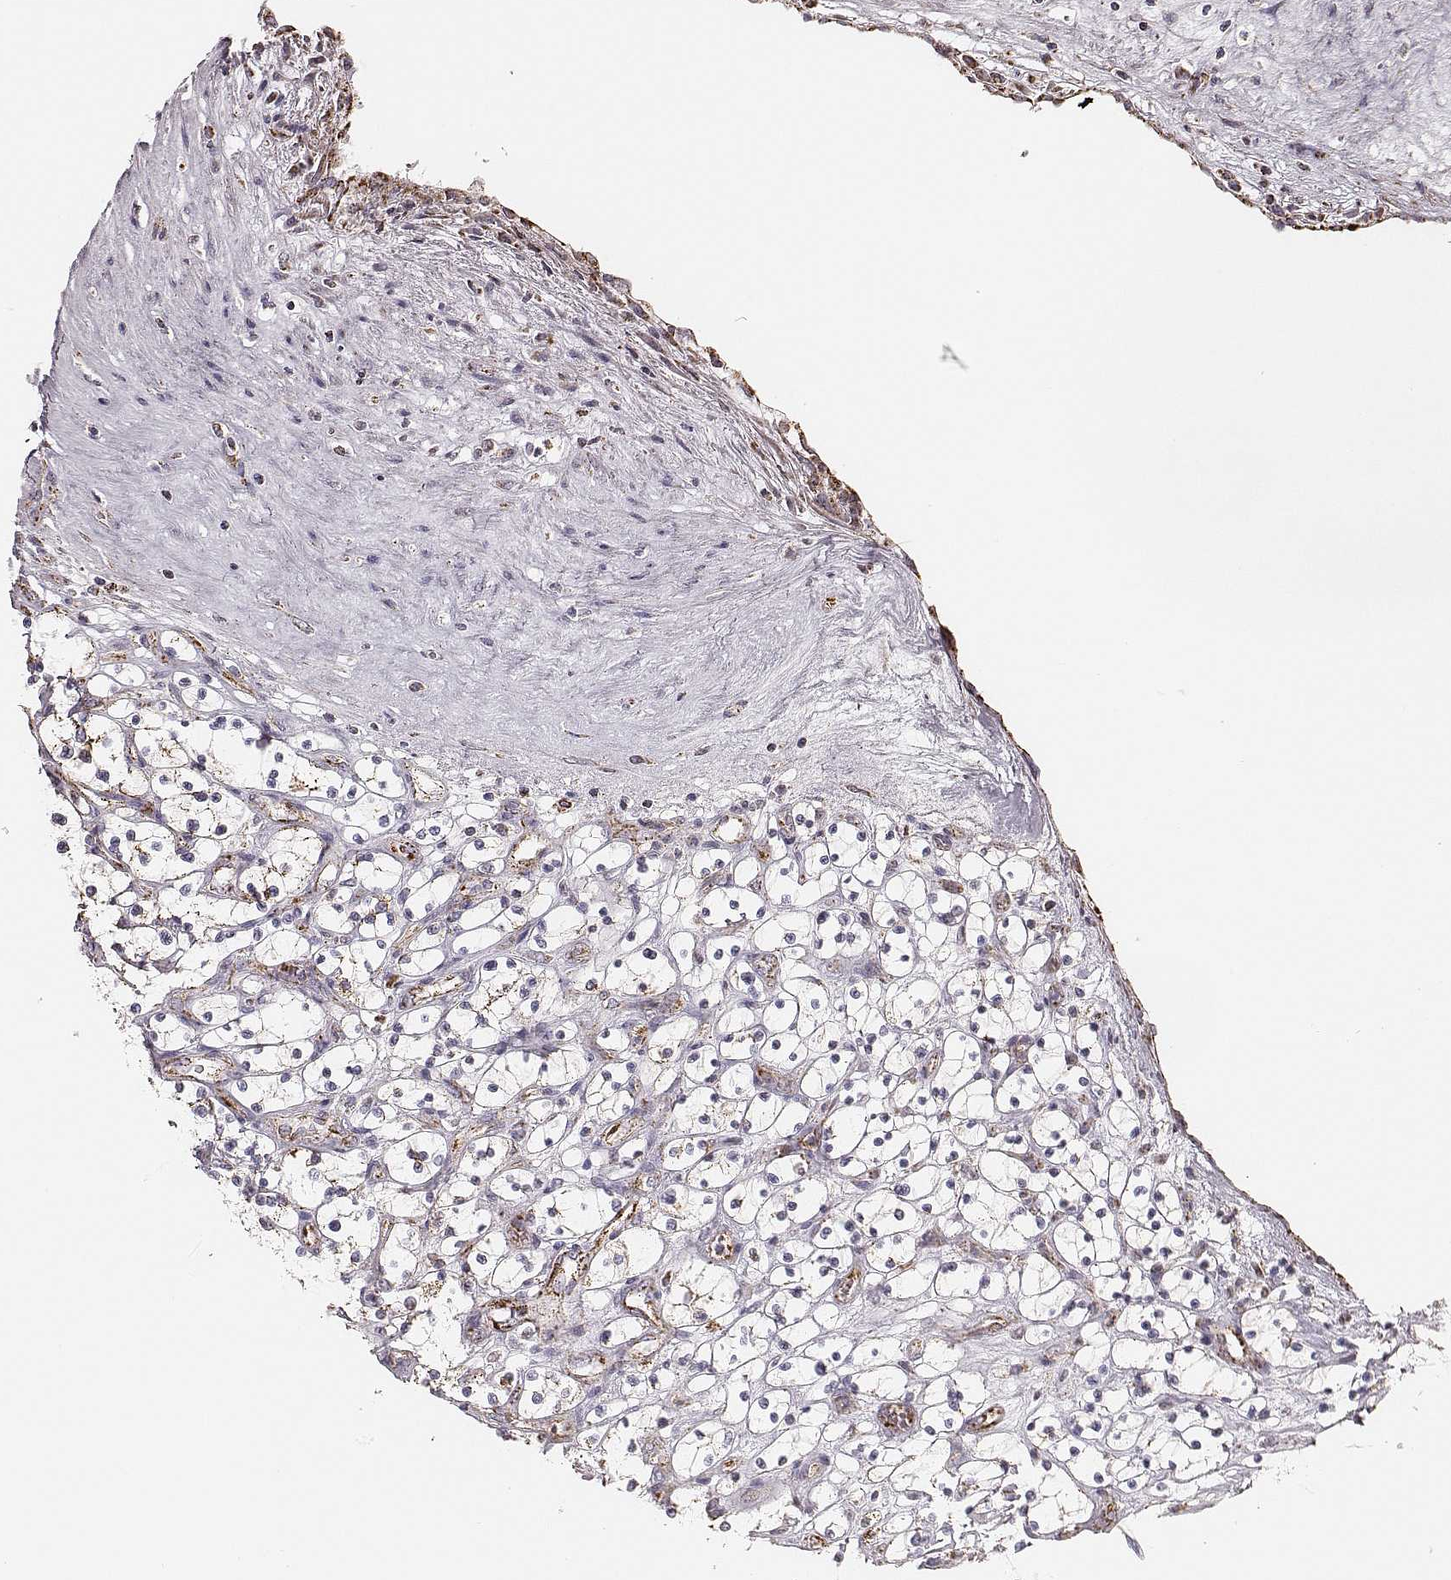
{"staining": {"intensity": "moderate", "quantity": "<25%", "location": "cytoplasmic/membranous"}, "tissue": "renal cancer", "cell_type": "Tumor cells", "image_type": "cancer", "snomed": [{"axis": "morphology", "description": "Adenocarcinoma, NOS"}, {"axis": "topography", "description": "Kidney"}], "caption": "Immunohistochemistry (IHC) image of human renal cancer (adenocarcinoma) stained for a protein (brown), which reveals low levels of moderate cytoplasmic/membranous staining in about <25% of tumor cells.", "gene": "TUFM", "patient": {"sex": "female", "age": 69}}